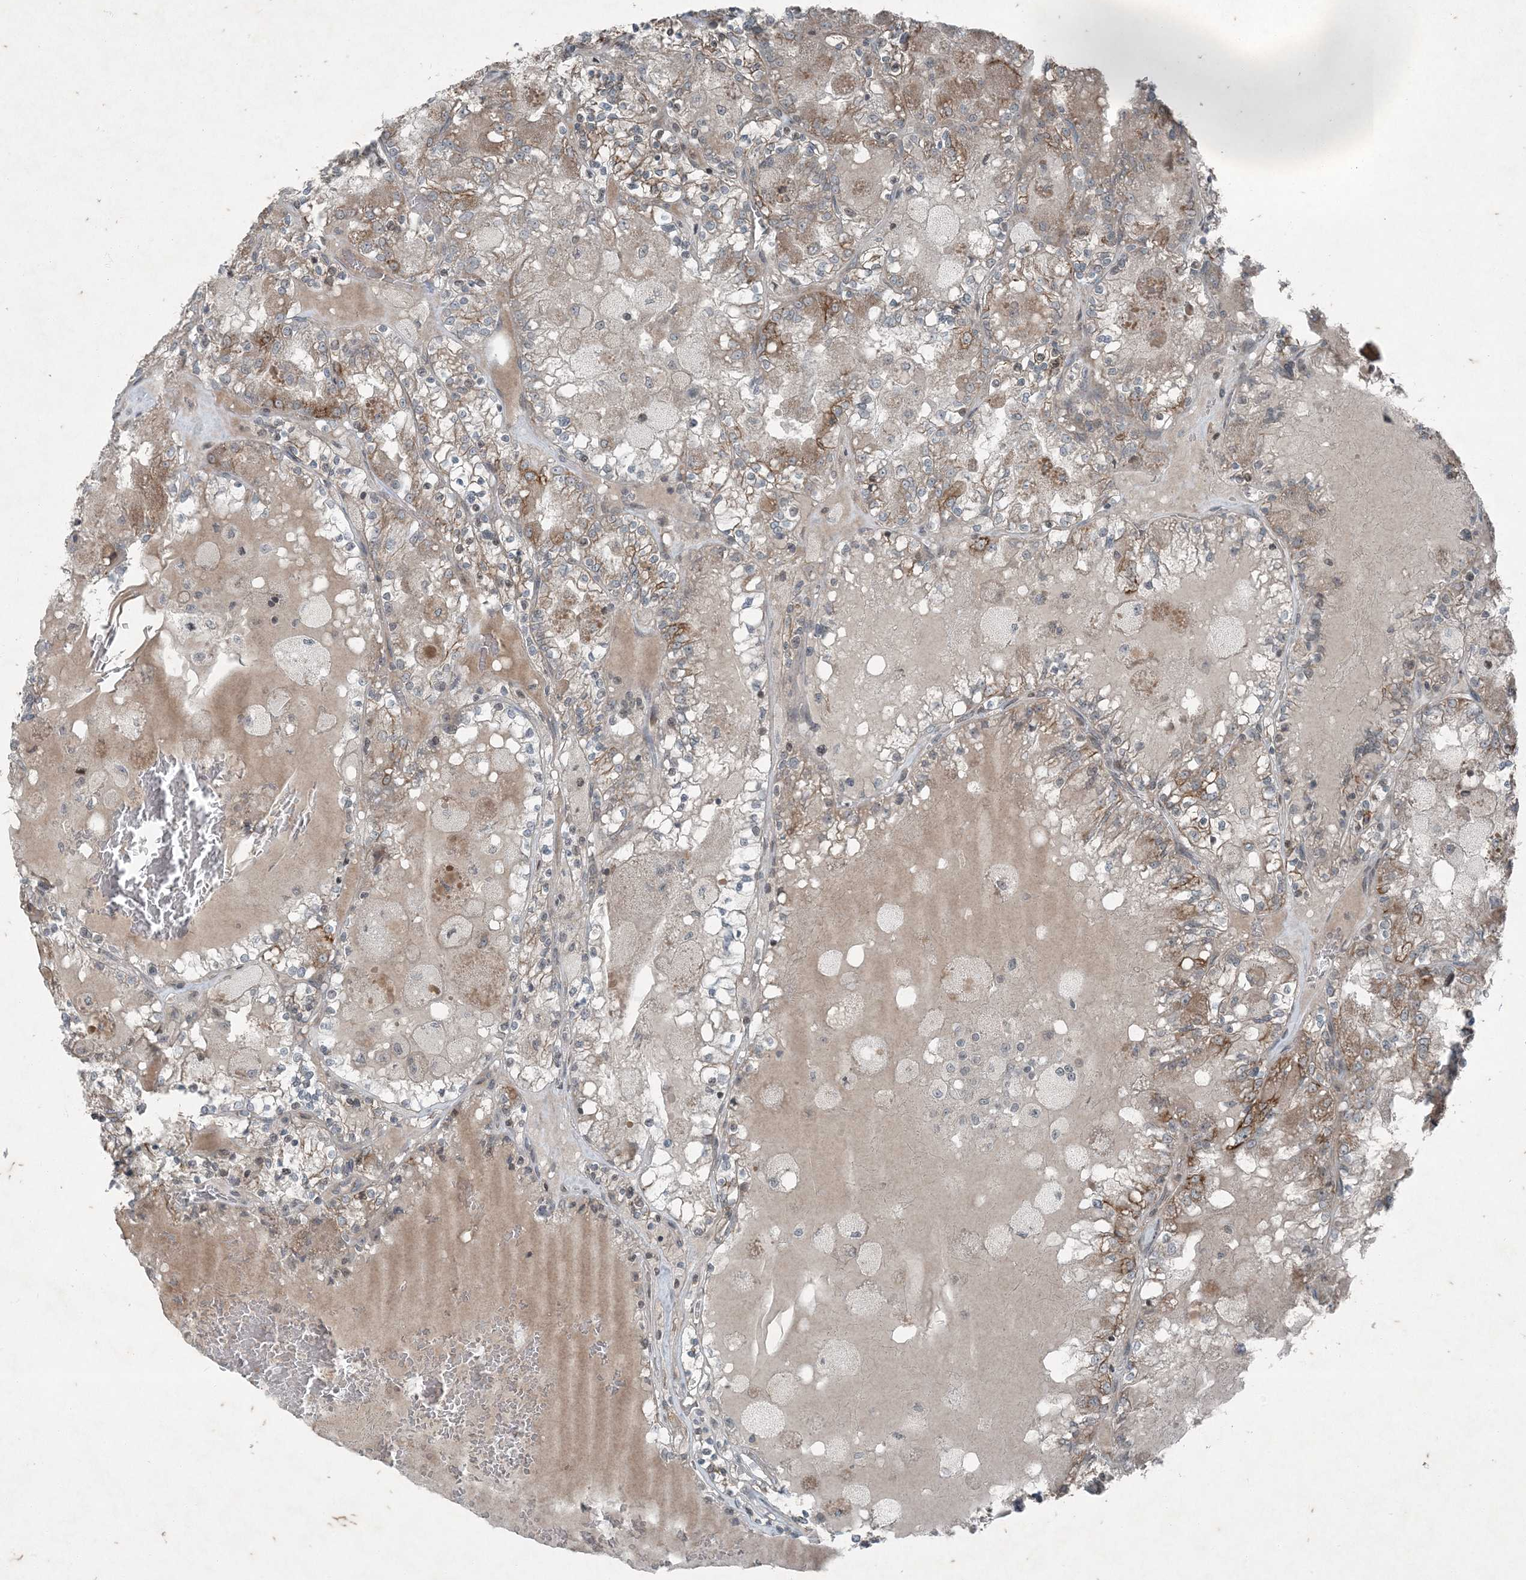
{"staining": {"intensity": "moderate", "quantity": "<25%", "location": "cytoplasmic/membranous"}, "tissue": "renal cancer", "cell_type": "Tumor cells", "image_type": "cancer", "snomed": [{"axis": "morphology", "description": "Adenocarcinoma, NOS"}, {"axis": "topography", "description": "Kidney"}], "caption": "An immunohistochemistry (IHC) micrograph of tumor tissue is shown. Protein staining in brown labels moderate cytoplasmic/membranous positivity in renal adenocarcinoma within tumor cells.", "gene": "PC", "patient": {"sex": "female", "age": 56}}